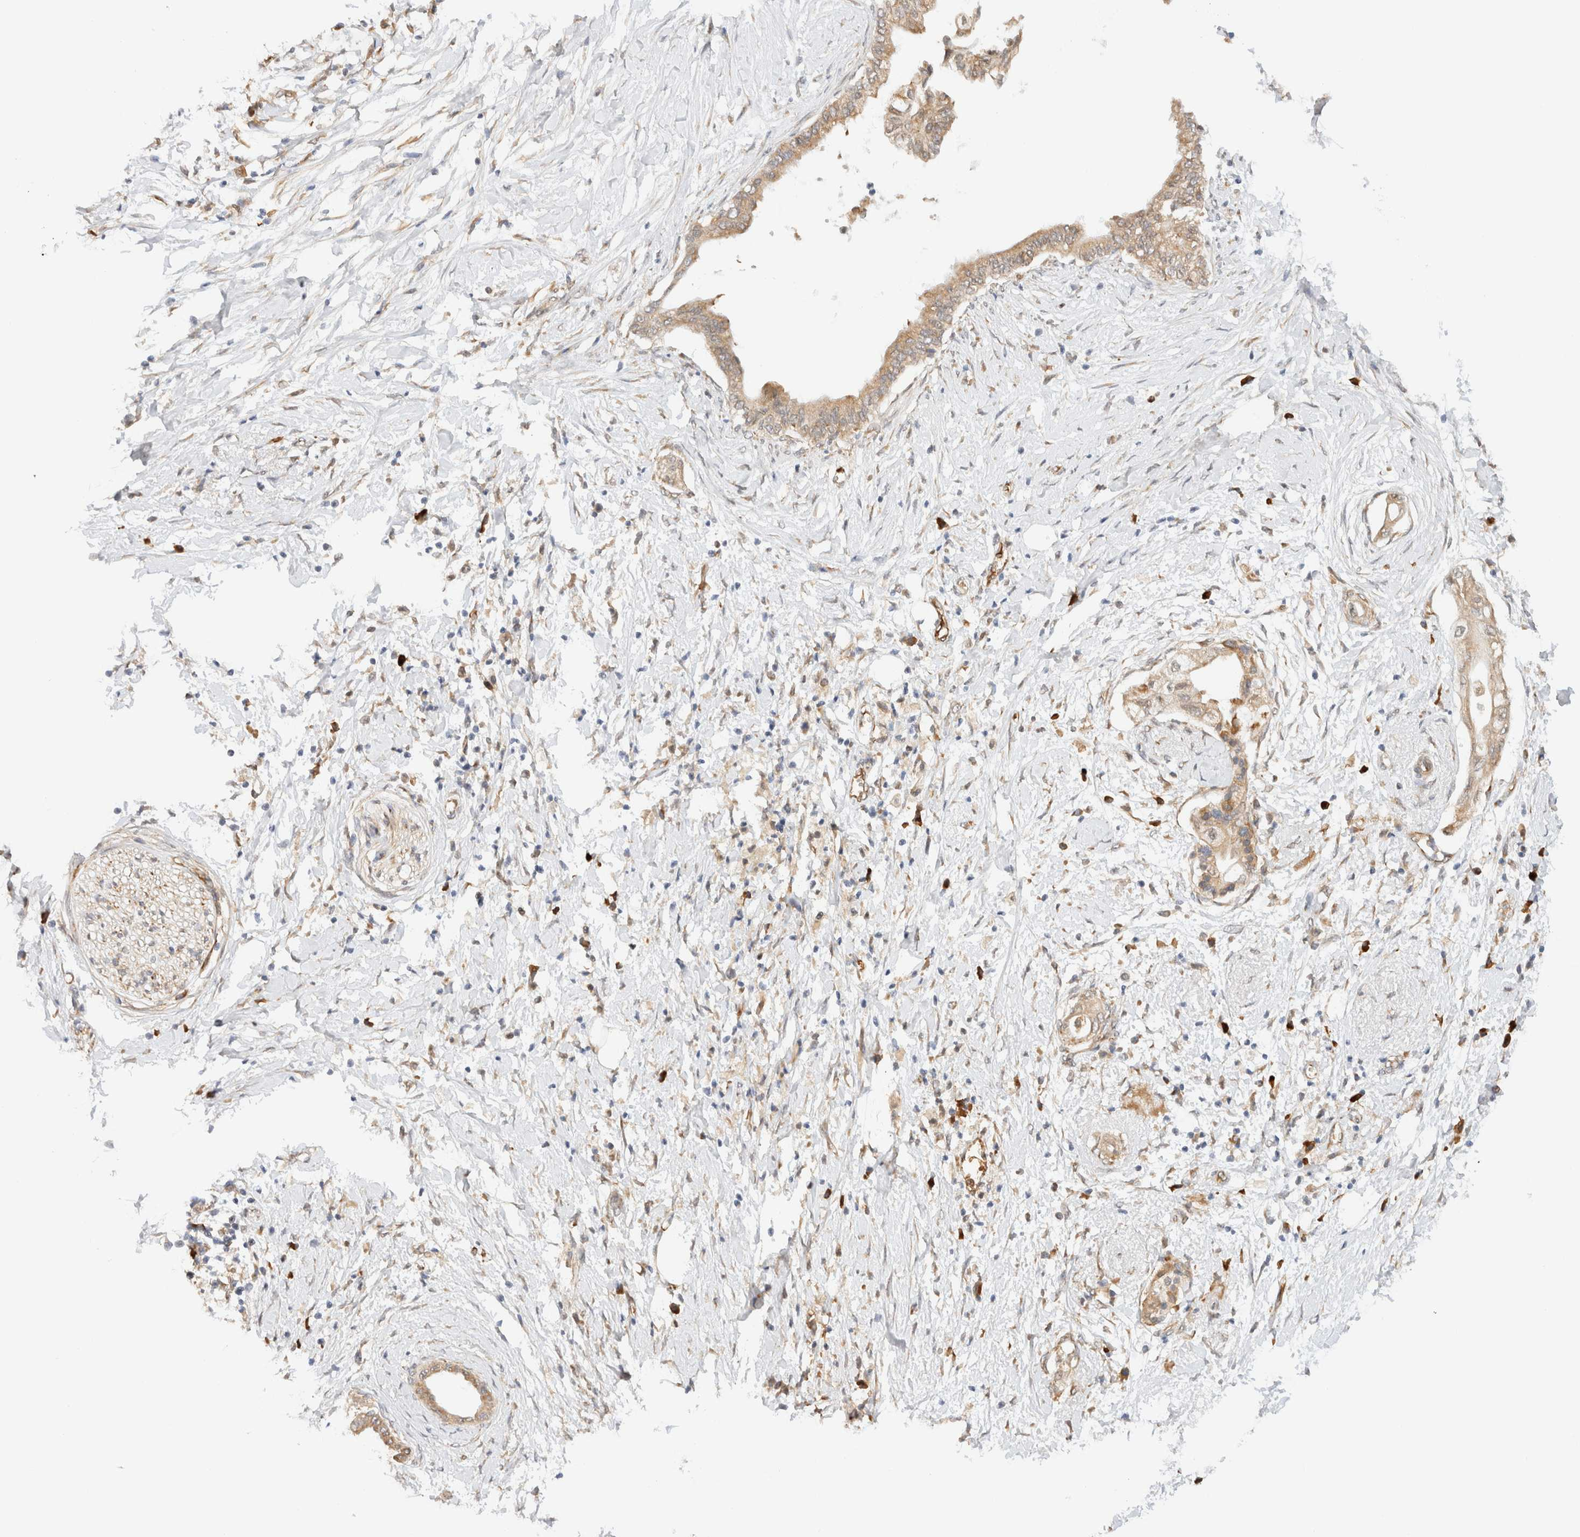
{"staining": {"intensity": "weak", "quantity": ">75%", "location": "cytoplasmic/membranous"}, "tissue": "pancreatic cancer", "cell_type": "Tumor cells", "image_type": "cancer", "snomed": [{"axis": "morphology", "description": "Normal tissue, NOS"}, {"axis": "morphology", "description": "Adenocarcinoma, NOS"}, {"axis": "topography", "description": "Pancreas"}, {"axis": "topography", "description": "Duodenum"}], "caption": "Immunohistochemical staining of pancreatic cancer reveals low levels of weak cytoplasmic/membranous positivity in about >75% of tumor cells.", "gene": "SYVN1", "patient": {"sex": "female", "age": 60}}